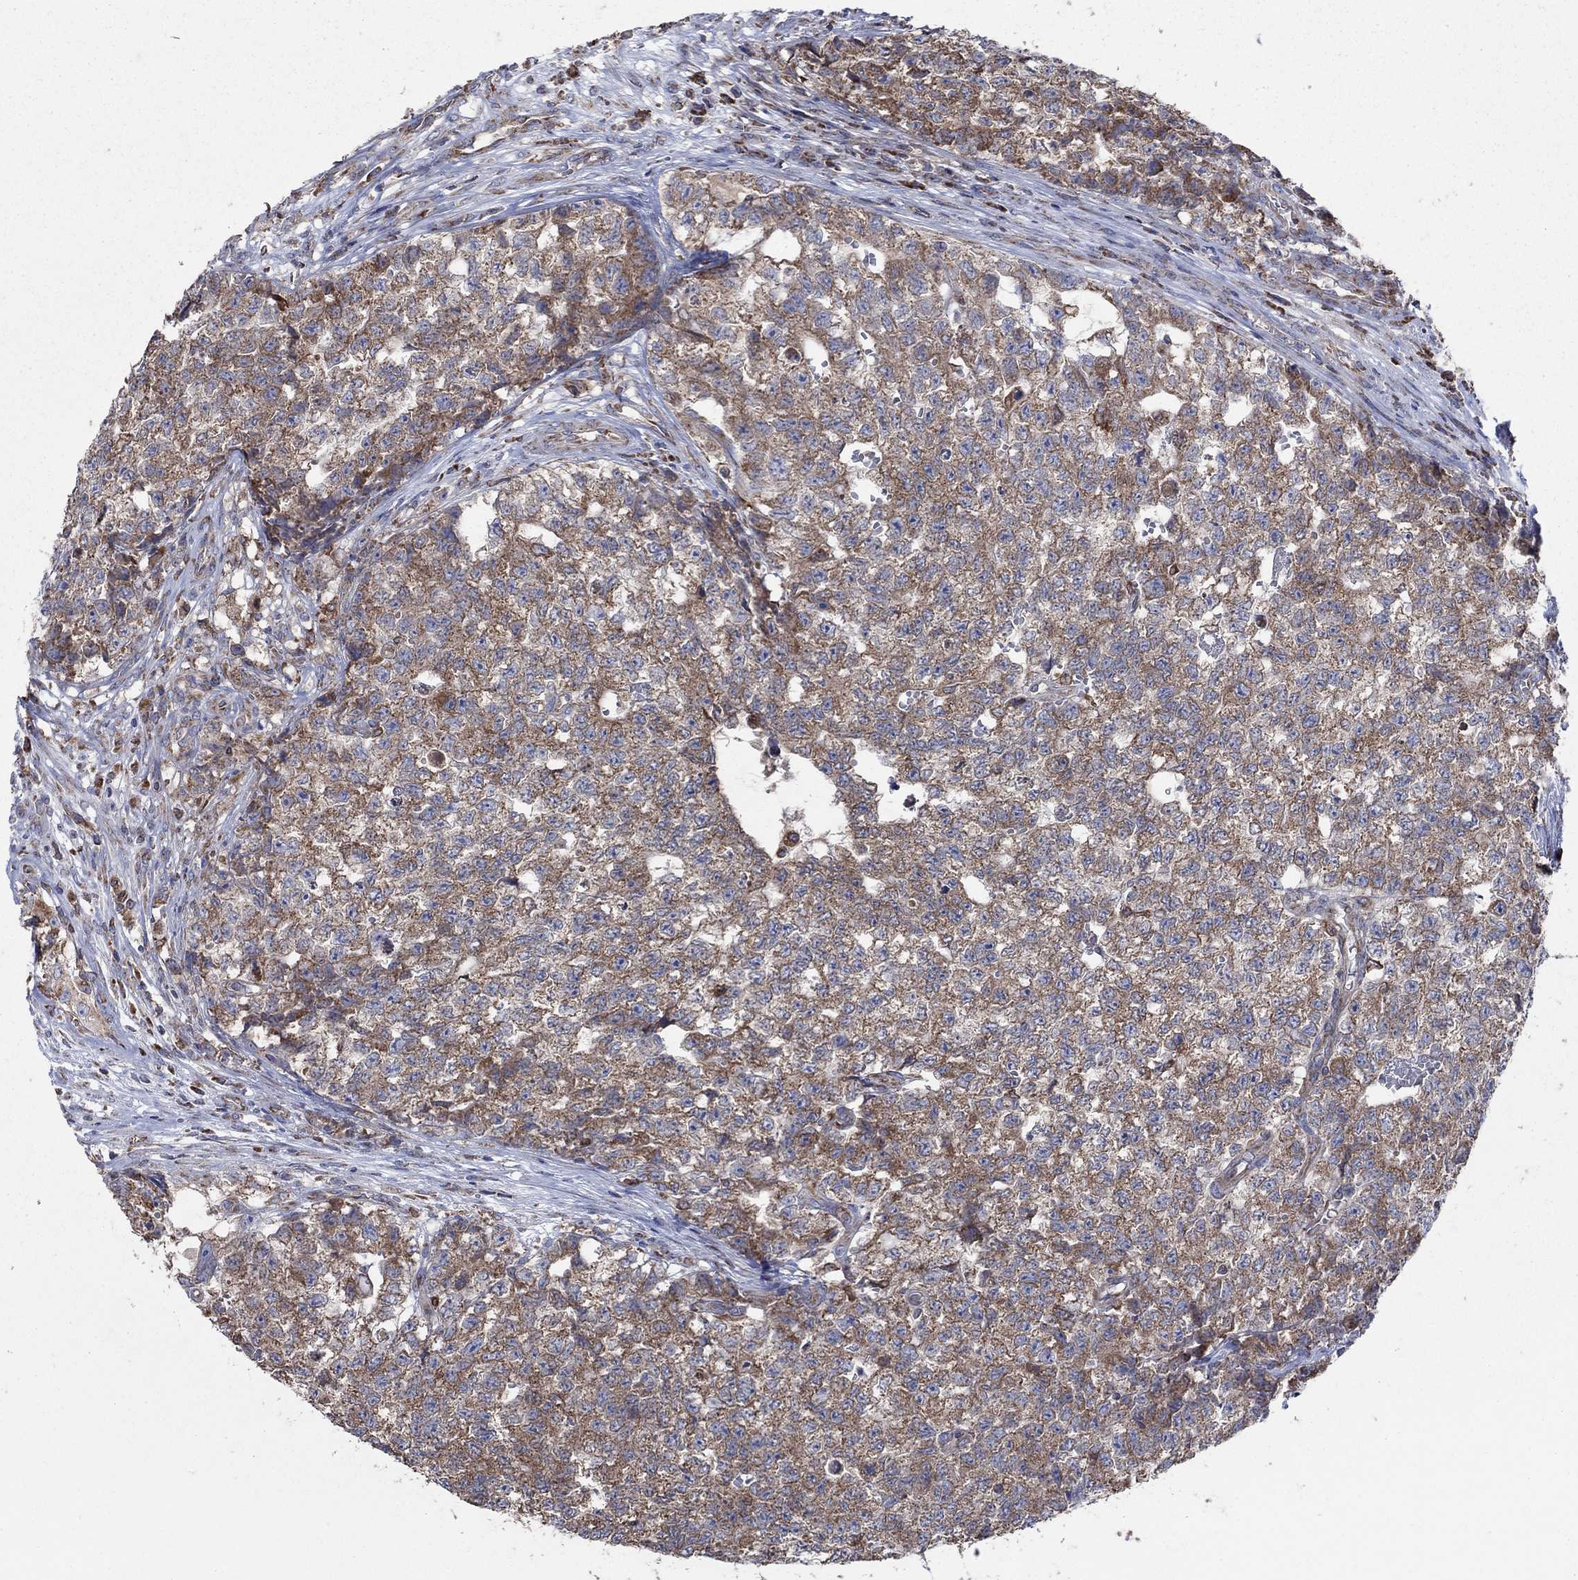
{"staining": {"intensity": "moderate", "quantity": ">75%", "location": "cytoplasmic/membranous"}, "tissue": "testis cancer", "cell_type": "Tumor cells", "image_type": "cancer", "snomed": [{"axis": "morphology", "description": "Seminoma, NOS"}, {"axis": "morphology", "description": "Carcinoma, Embryonal, NOS"}, {"axis": "topography", "description": "Testis"}], "caption": "Testis seminoma stained with DAB (3,3'-diaminobenzidine) IHC shows medium levels of moderate cytoplasmic/membranous staining in approximately >75% of tumor cells. The staining was performed using DAB, with brown indicating positive protein expression. Nuclei are stained blue with hematoxylin.", "gene": "NCEH1", "patient": {"sex": "male", "age": 22}}